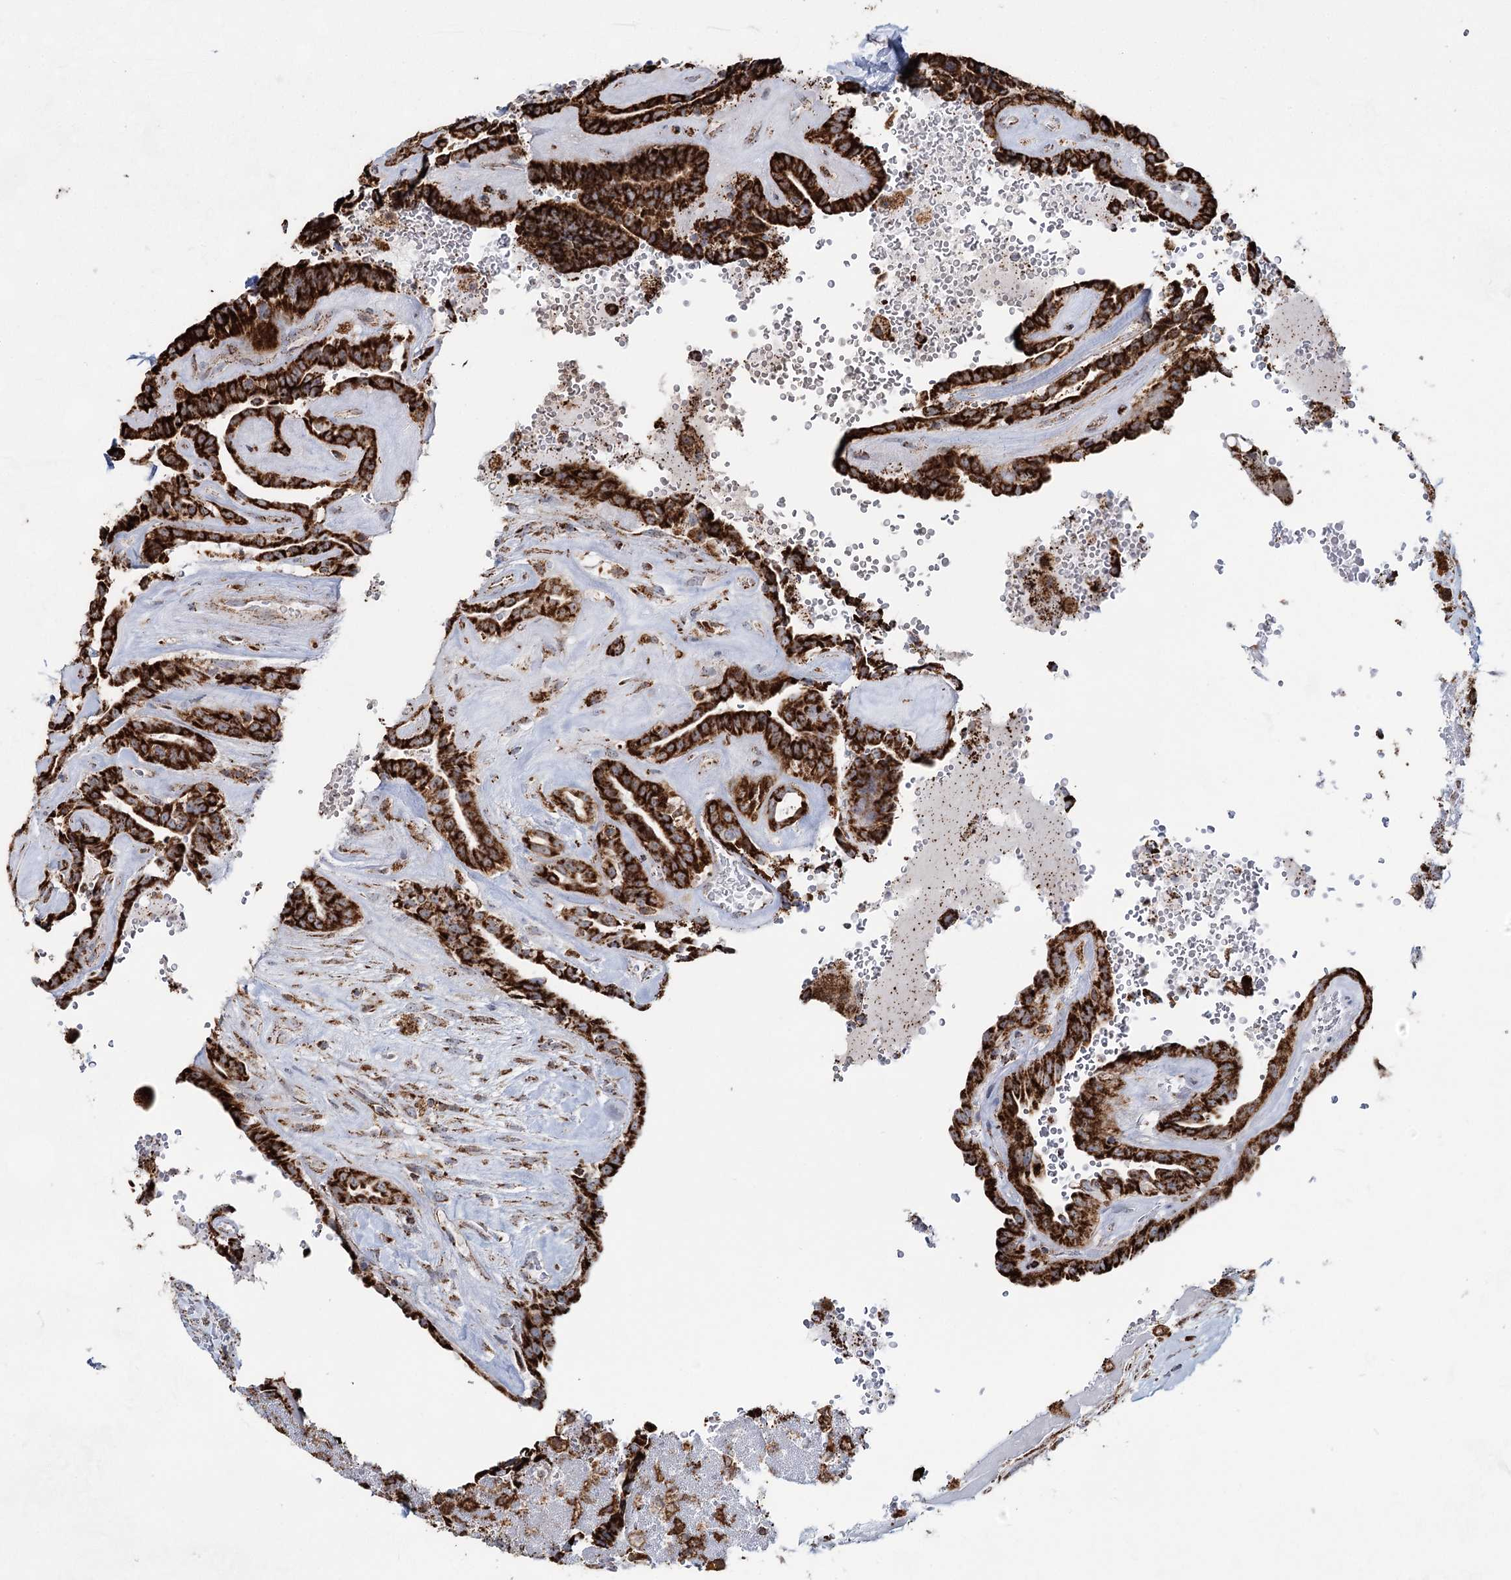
{"staining": {"intensity": "strong", "quantity": ">75%", "location": "cytoplasmic/membranous"}, "tissue": "thyroid cancer", "cell_type": "Tumor cells", "image_type": "cancer", "snomed": [{"axis": "morphology", "description": "Papillary adenocarcinoma, NOS"}, {"axis": "topography", "description": "Thyroid gland"}], "caption": "The image shows a brown stain indicating the presence of a protein in the cytoplasmic/membranous of tumor cells in thyroid papillary adenocarcinoma.", "gene": "CWF19L1", "patient": {"sex": "male", "age": 77}}